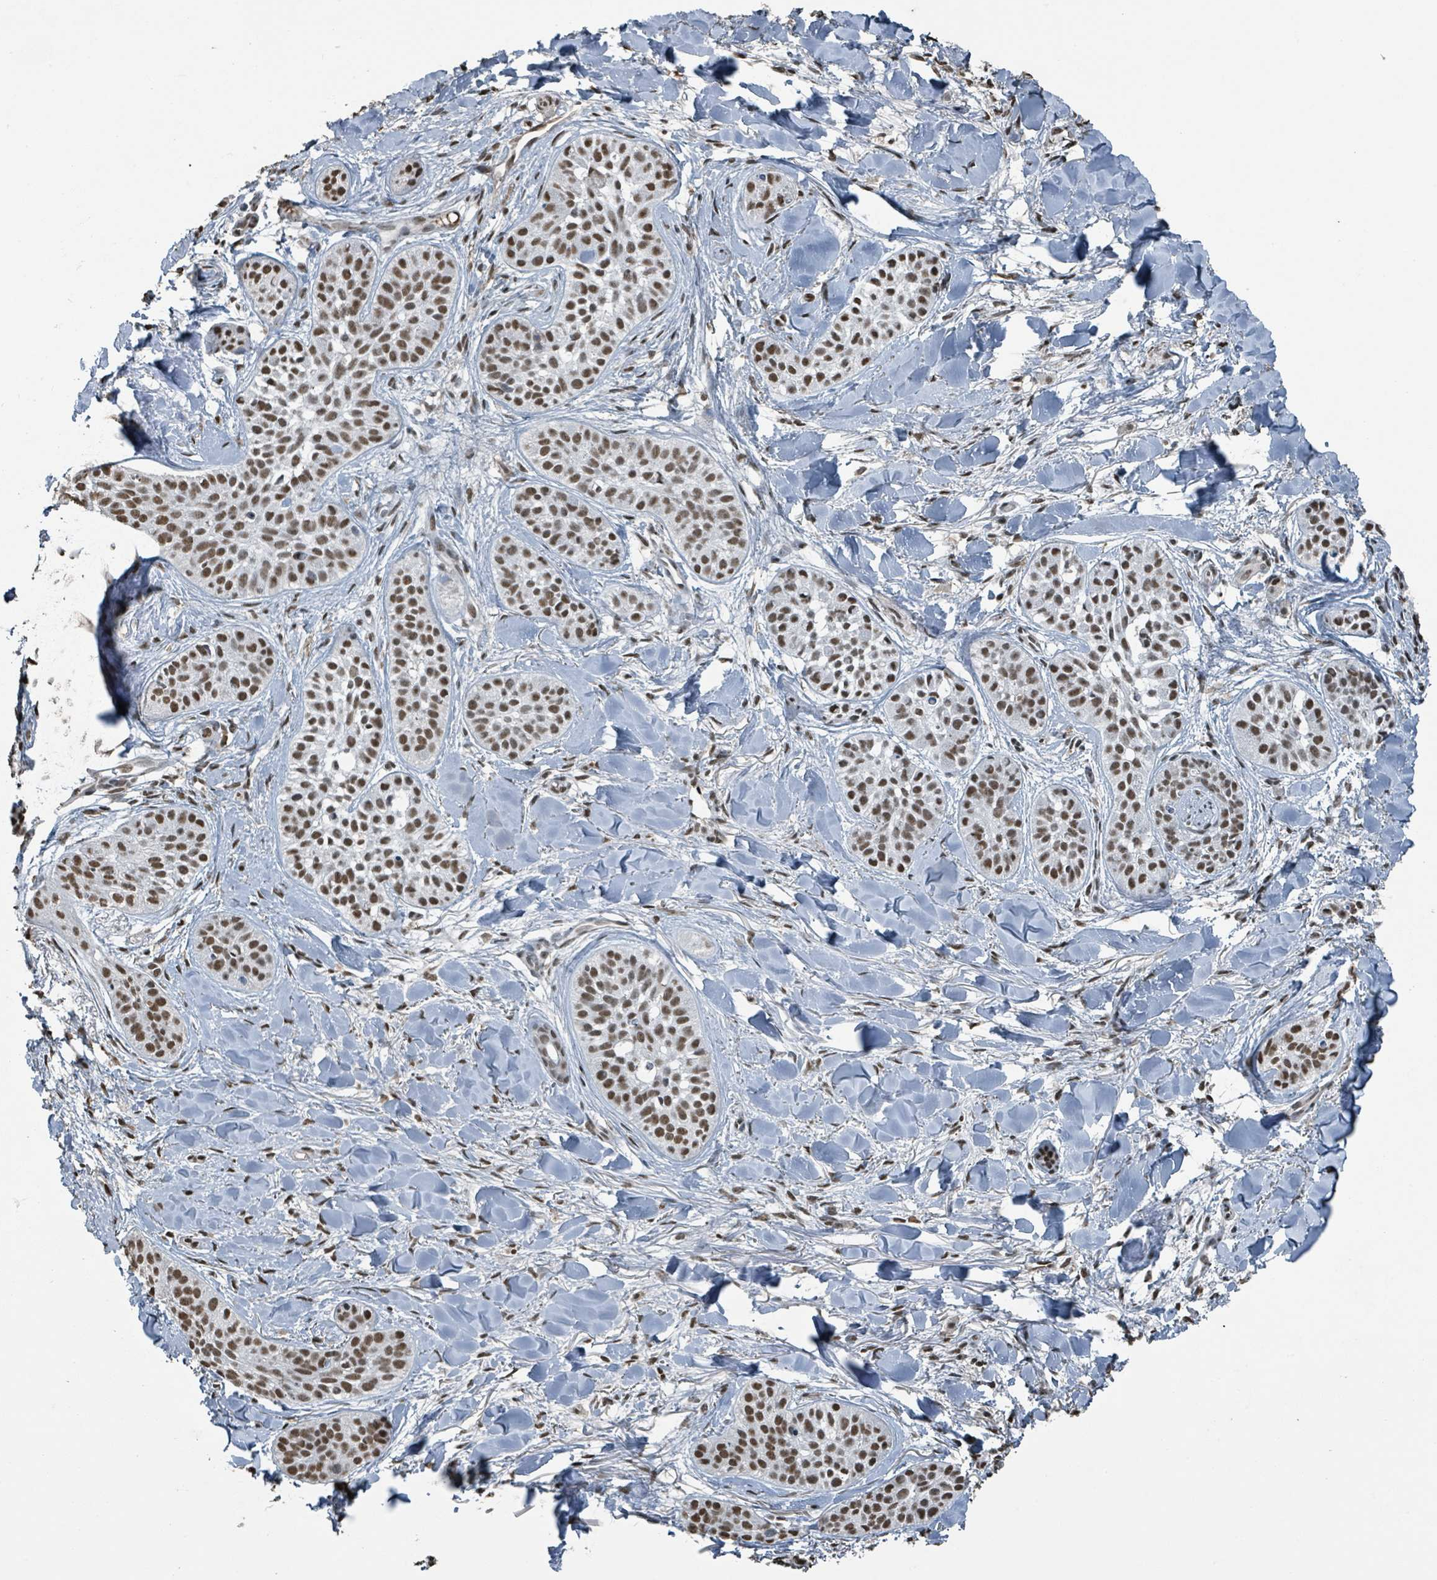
{"staining": {"intensity": "moderate", "quantity": ">75%", "location": "nuclear"}, "tissue": "skin cancer", "cell_type": "Tumor cells", "image_type": "cancer", "snomed": [{"axis": "morphology", "description": "Basal cell carcinoma"}, {"axis": "topography", "description": "Skin"}], "caption": "A high-resolution photomicrograph shows immunohistochemistry (IHC) staining of basal cell carcinoma (skin), which shows moderate nuclear staining in approximately >75% of tumor cells.", "gene": "PHIP", "patient": {"sex": "male", "age": 52}}